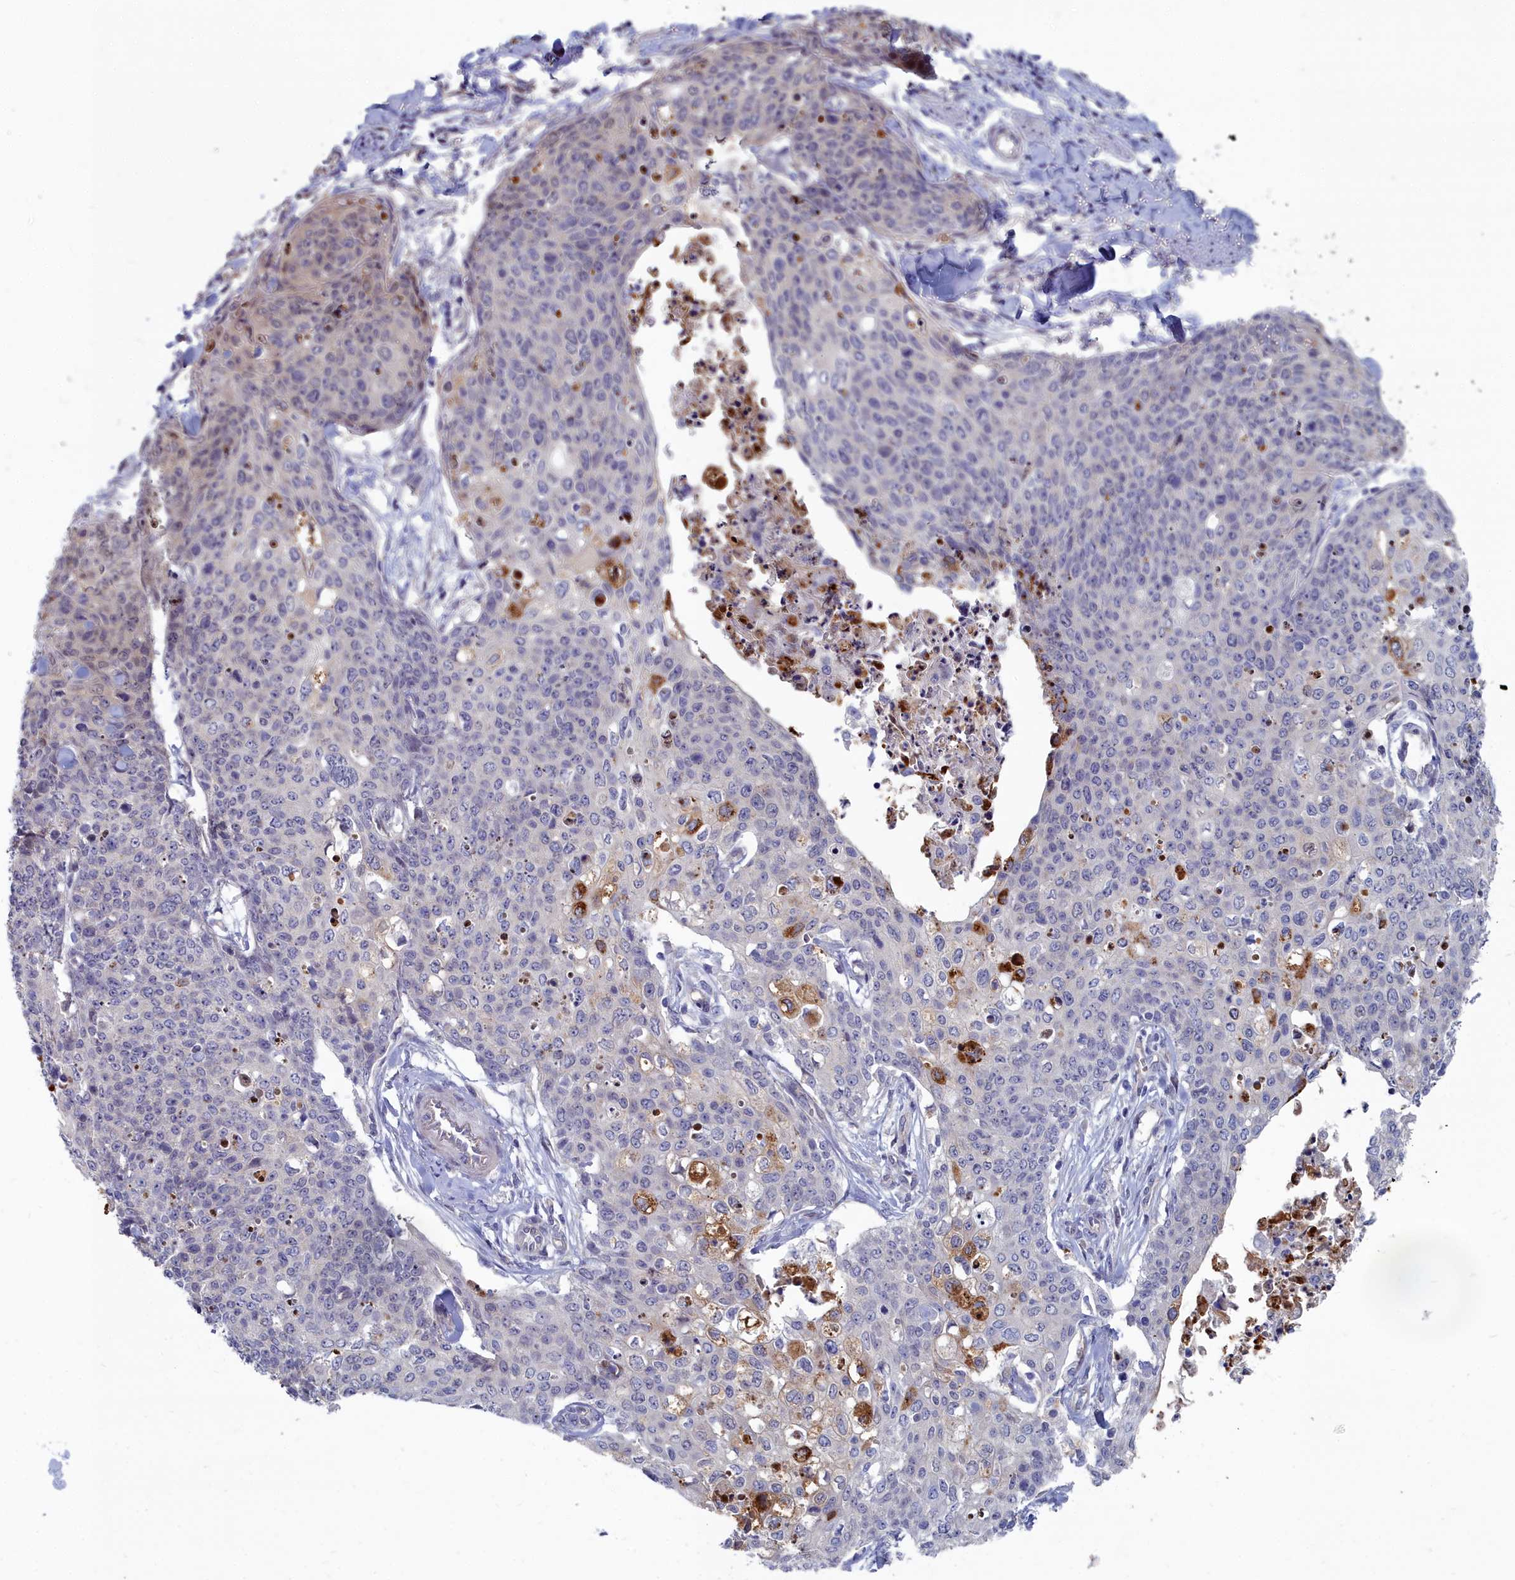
{"staining": {"intensity": "negative", "quantity": "none", "location": "none"}, "tissue": "skin cancer", "cell_type": "Tumor cells", "image_type": "cancer", "snomed": [{"axis": "morphology", "description": "Squamous cell carcinoma, NOS"}, {"axis": "topography", "description": "Skin"}, {"axis": "topography", "description": "Vulva"}], "caption": "Immunohistochemical staining of squamous cell carcinoma (skin) shows no significant positivity in tumor cells.", "gene": "RPS27A", "patient": {"sex": "female", "age": 85}}